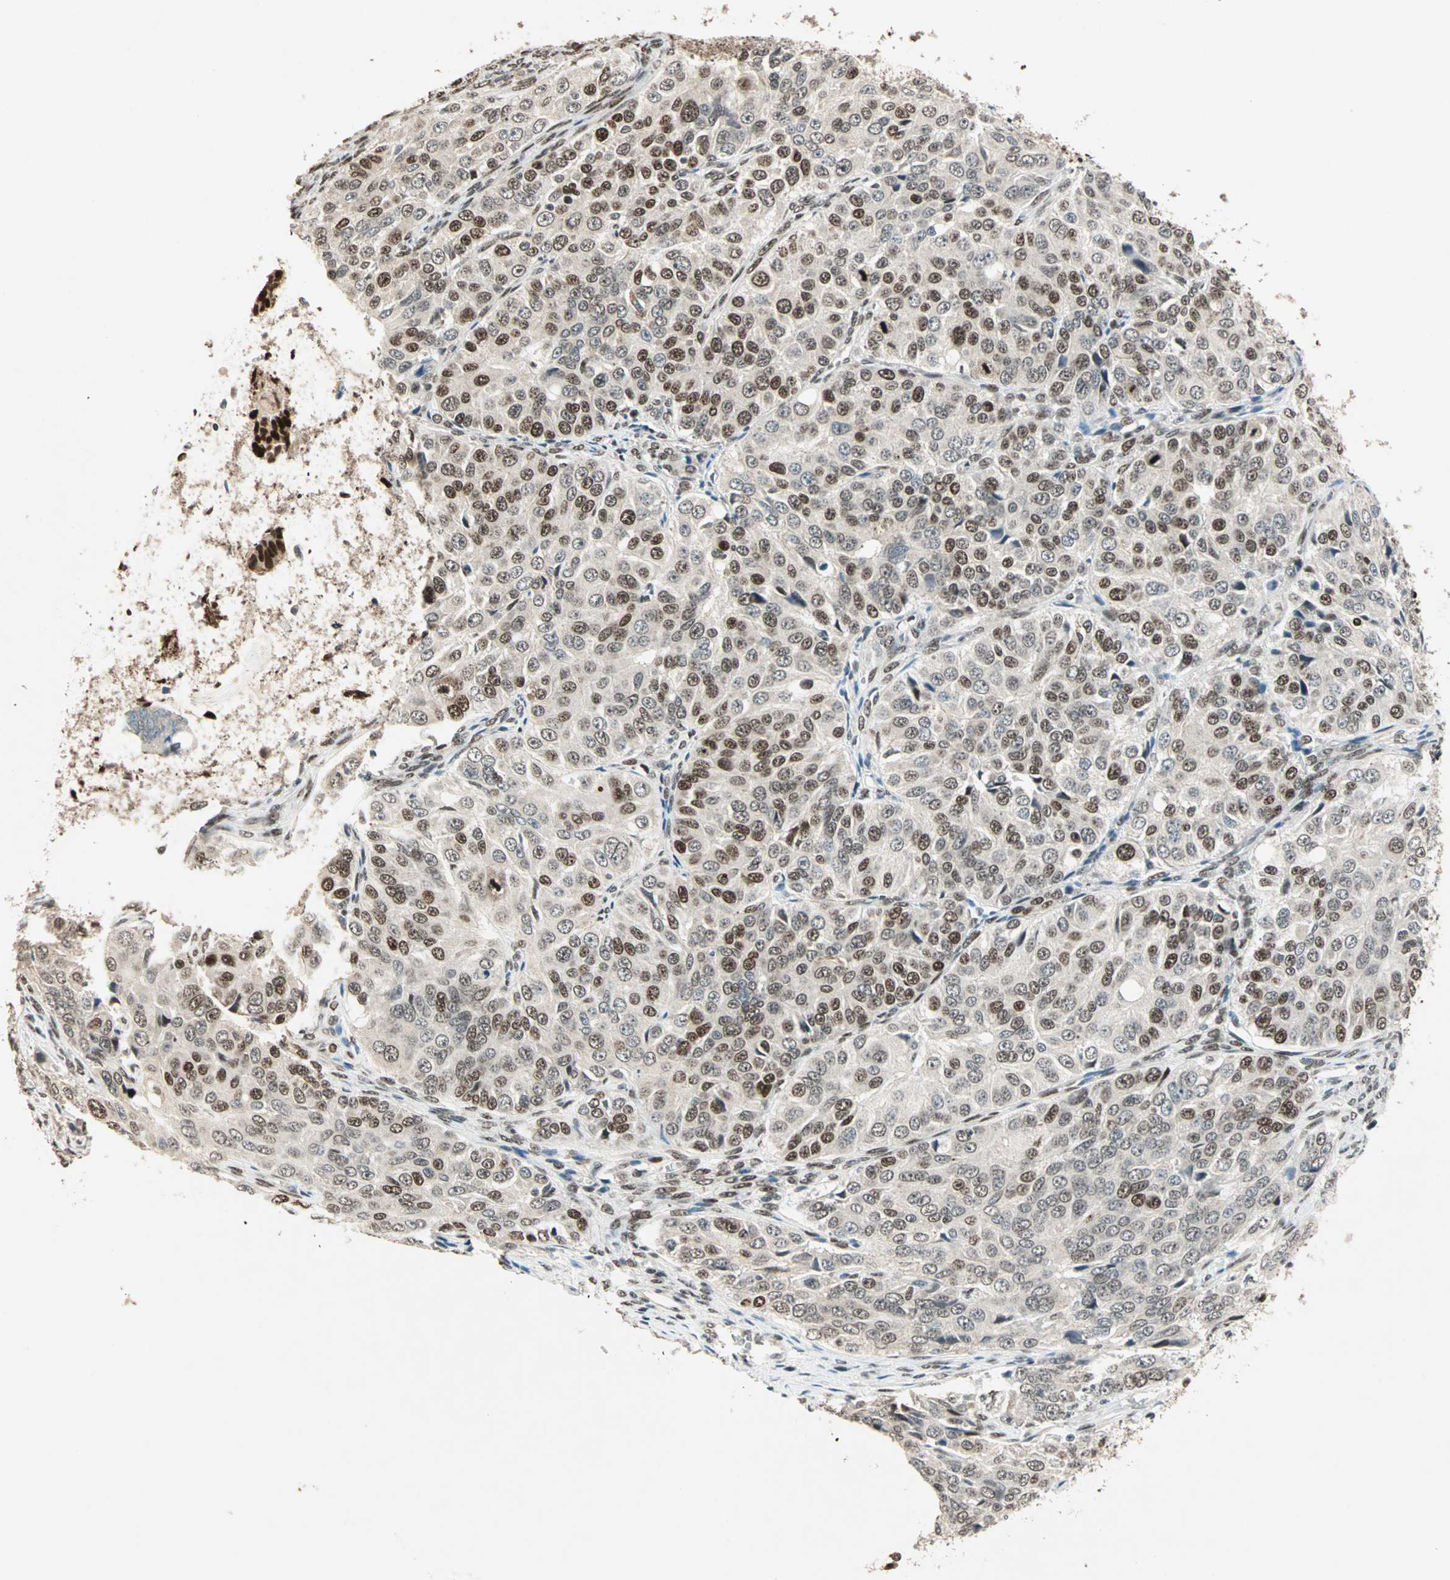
{"staining": {"intensity": "strong", "quantity": "25%-75%", "location": "nuclear"}, "tissue": "ovarian cancer", "cell_type": "Tumor cells", "image_type": "cancer", "snomed": [{"axis": "morphology", "description": "Carcinoma, endometroid"}, {"axis": "topography", "description": "Ovary"}], "caption": "A micrograph of human endometroid carcinoma (ovarian) stained for a protein reveals strong nuclear brown staining in tumor cells.", "gene": "MDC1", "patient": {"sex": "female", "age": 51}}